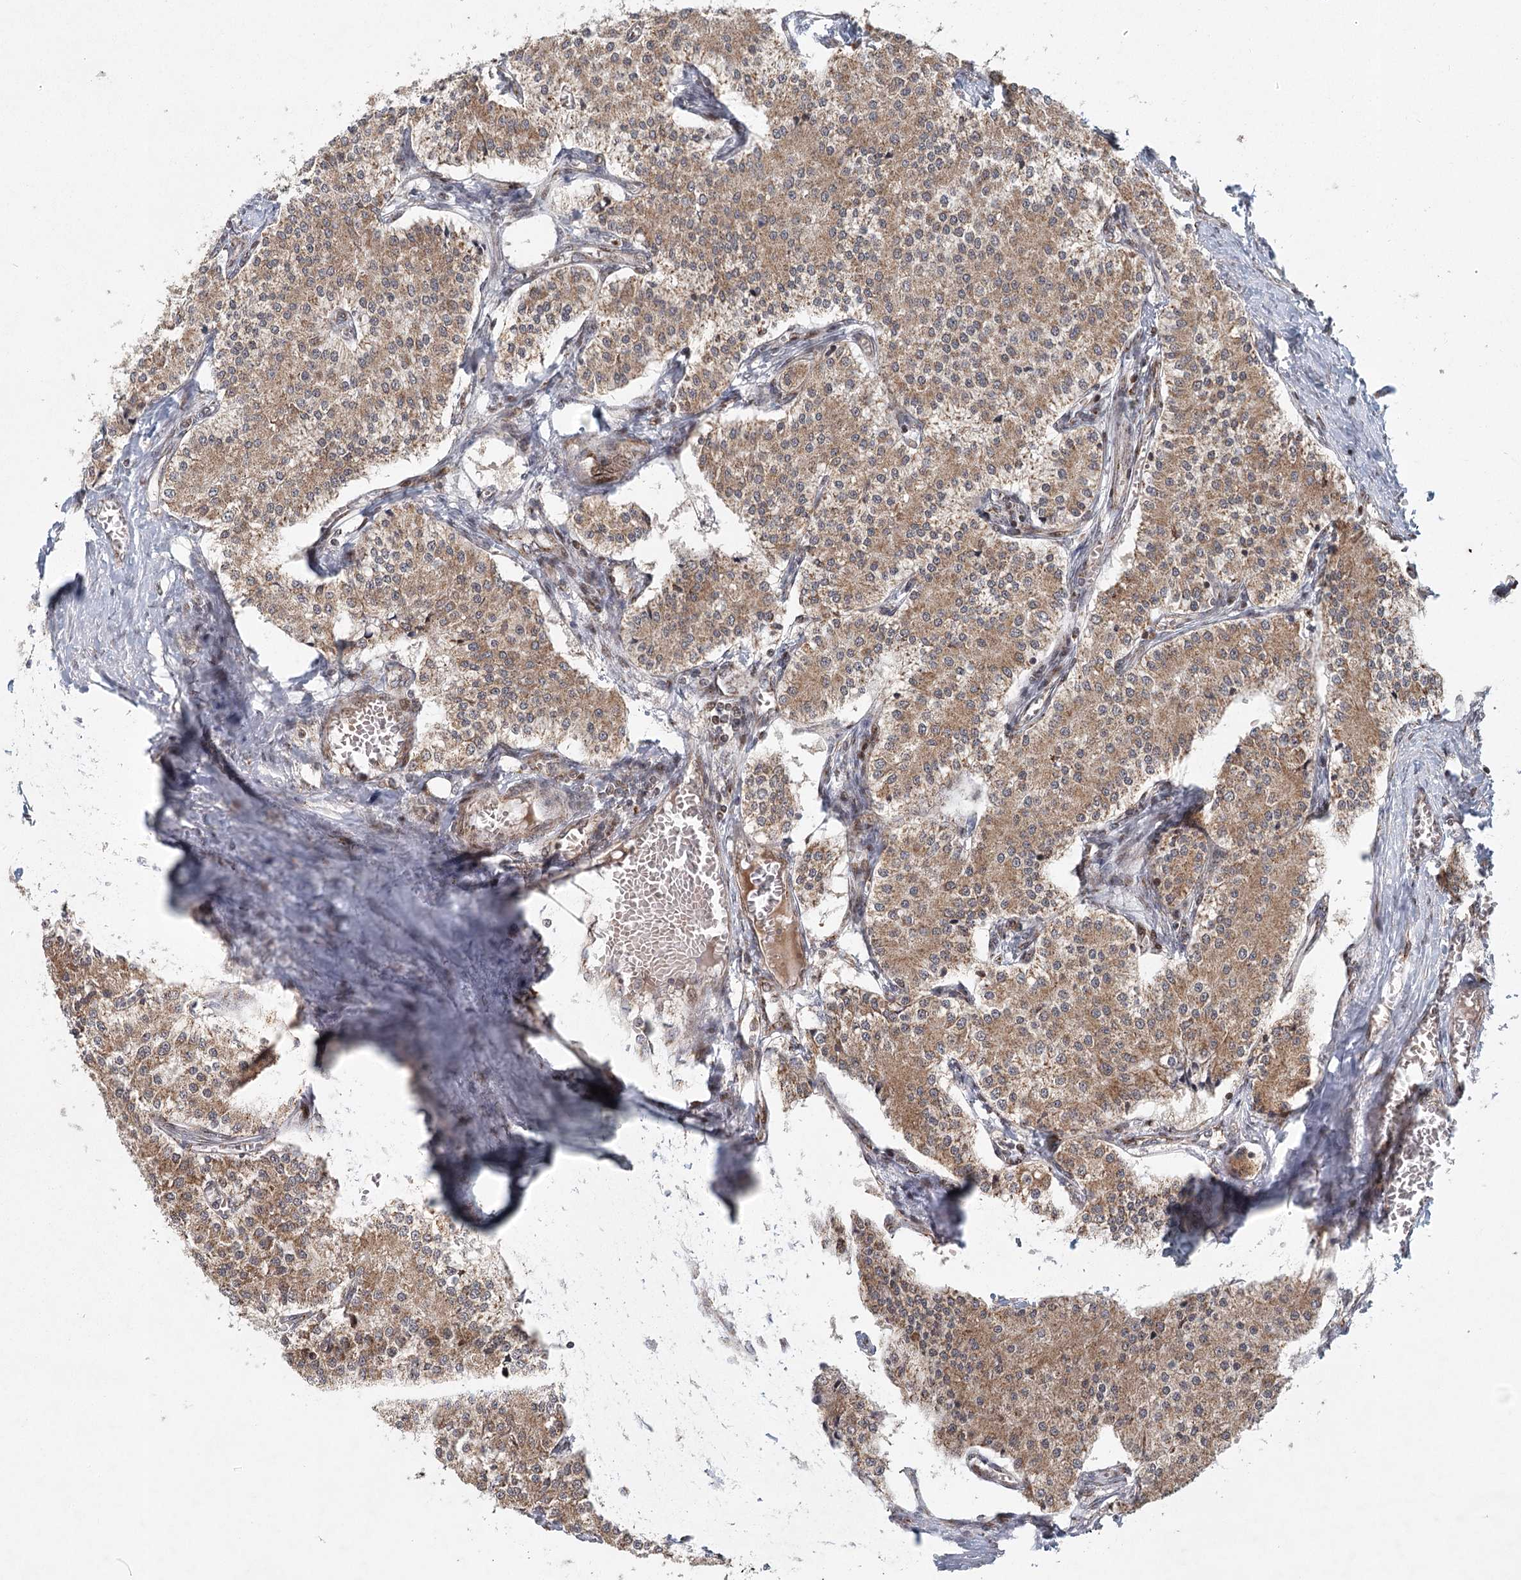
{"staining": {"intensity": "moderate", "quantity": ">75%", "location": "cytoplasmic/membranous"}, "tissue": "carcinoid", "cell_type": "Tumor cells", "image_type": "cancer", "snomed": [{"axis": "morphology", "description": "Carcinoid, malignant, NOS"}, {"axis": "topography", "description": "Colon"}], "caption": "Carcinoid (malignant) stained with immunohistochemistry shows moderate cytoplasmic/membranous expression in approximately >75% of tumor cells. (DAB = brown stain, brightfield microscopy at high magnification).", "gene": "IFT46", "patient": {"sex": "female", "age": 52}}